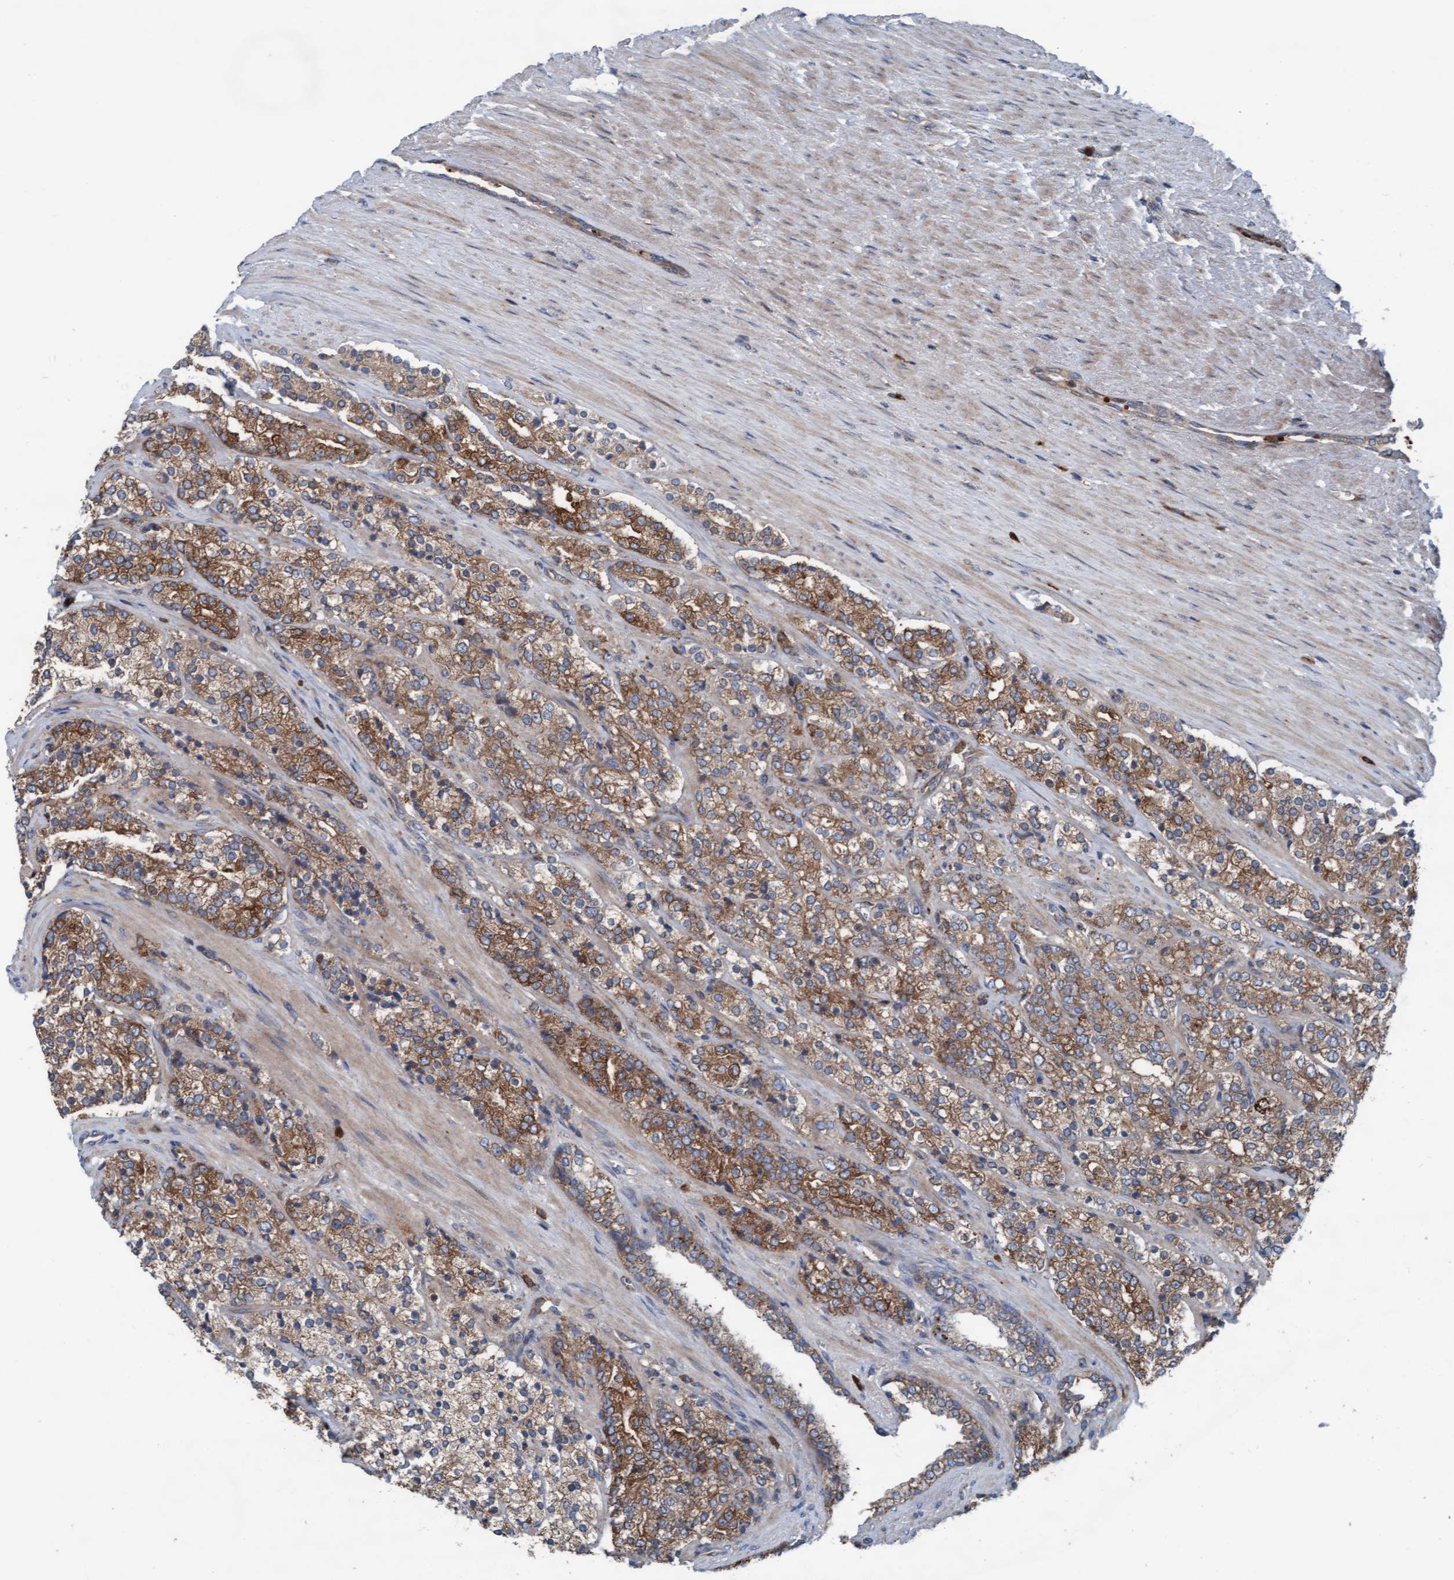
{"staining": {"intensity": "moderate", "quantity": ">75%", "location": "cytoplasmic/membranous"}, "tissue": "prostate cancer", "cell_type": "Tumor cells", "image_type": "cancer", "snomed": [{"axis": "morphology", "description": "Adenocarcinoma, High grade"}, {"axis": "topography", "description": "Prostate"}], "caption": "Prostate adenocarcinoma (high-grade) tissue exhibits moderate cytoplasmic/membranous positivity in approximately >75% of tumor cells", "gene": "KLHL26", "patient": {"sex": "male", "age": 71}}